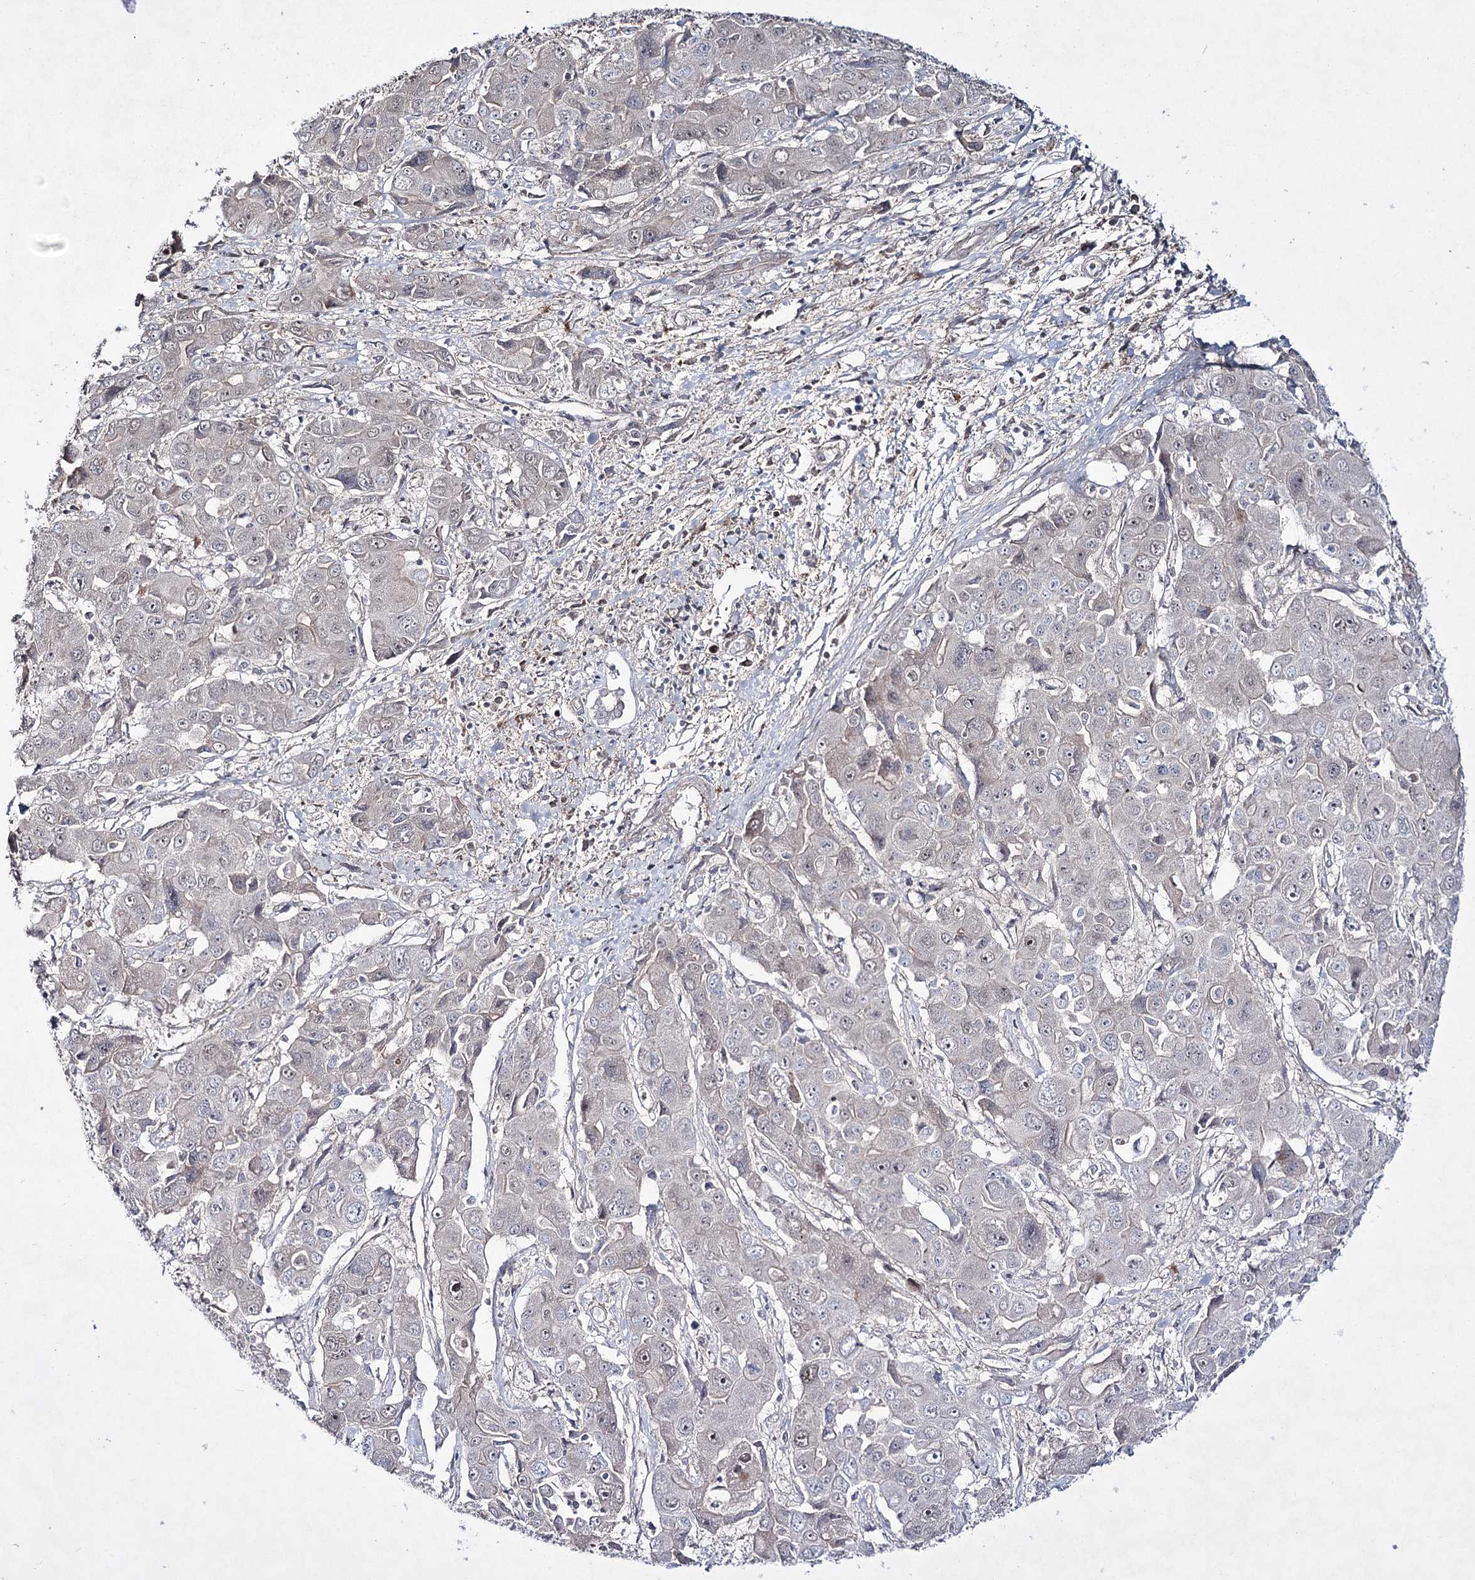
{"staining": {"intensity": "negative", "quantity": "none", "location": "none"}, "tissue": "liver cancer", "cell_type": "Tumor cells", "image_type": "cancer", "snomed": [{"axis": "morphology", "description": "Cholangiocarcinoma"}, {"axis": "topography", "description": "Liver"}], "caption": "There is no significant staining in tumor cells of cholangiocarcinoma (liver).", "gene": "HOXC11", "patient": {"sex": "male", "age": 67}}